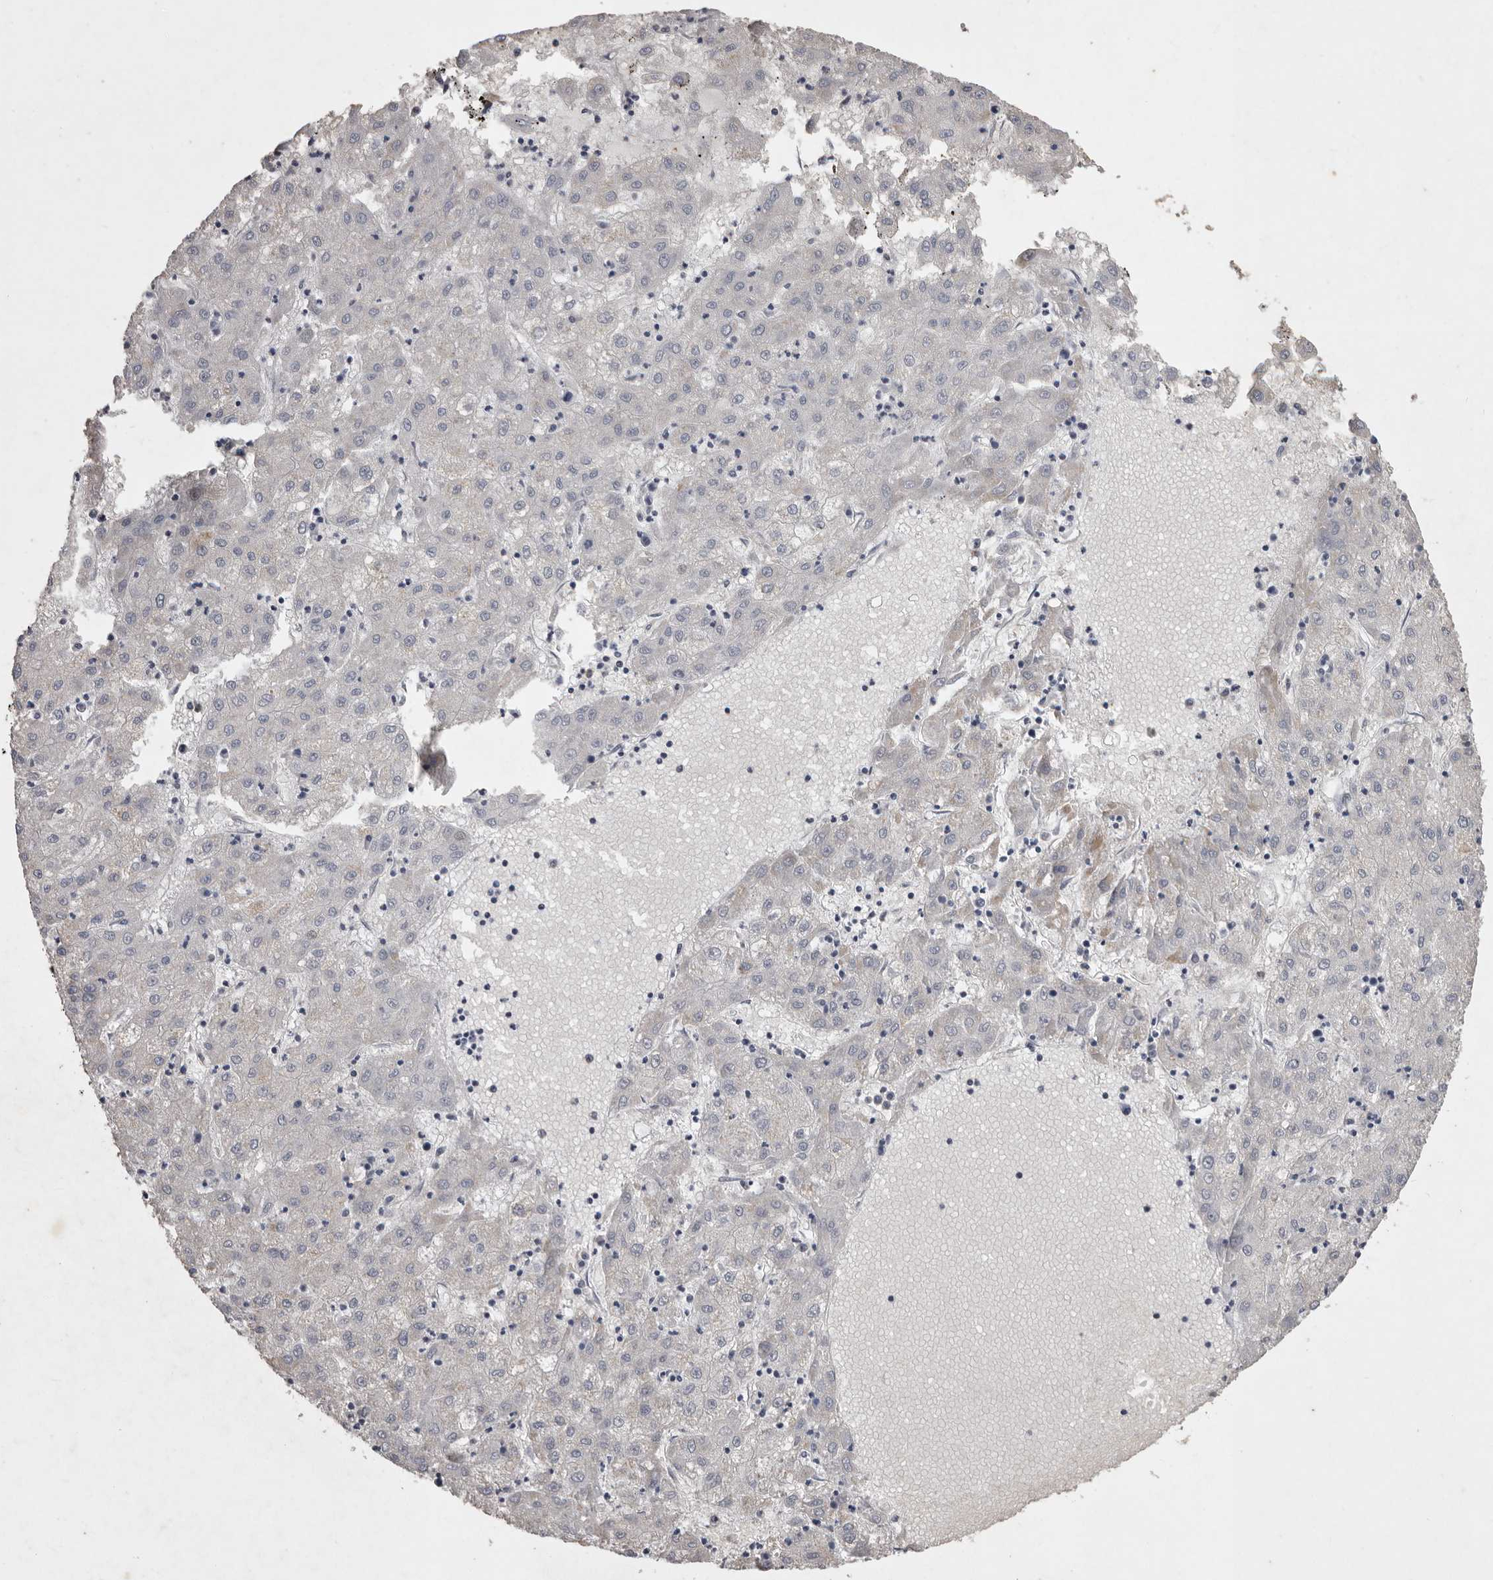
{"staining": {"intensity": "negative", "quantity": "none", "location": "none"}, "tissue": "liver cancer", "cell_type": "Tumor cells", "image_type": "cancer", "snomed": [{"axis": "morphology", "description": "Carcinoma, Hepatocellular, NOS"}, {"axis": "topography", "description": "Liver"}], "caption": "Immunohistochemistry (IHC) photomicrograph of neoplastic tissue: human liver hepatocellular carcinoma stained with DAB demonstrates no significant protein staining in tumor cells.", "gene": "NKAIN4", "patient": {"sex": "male", "age": 72}}